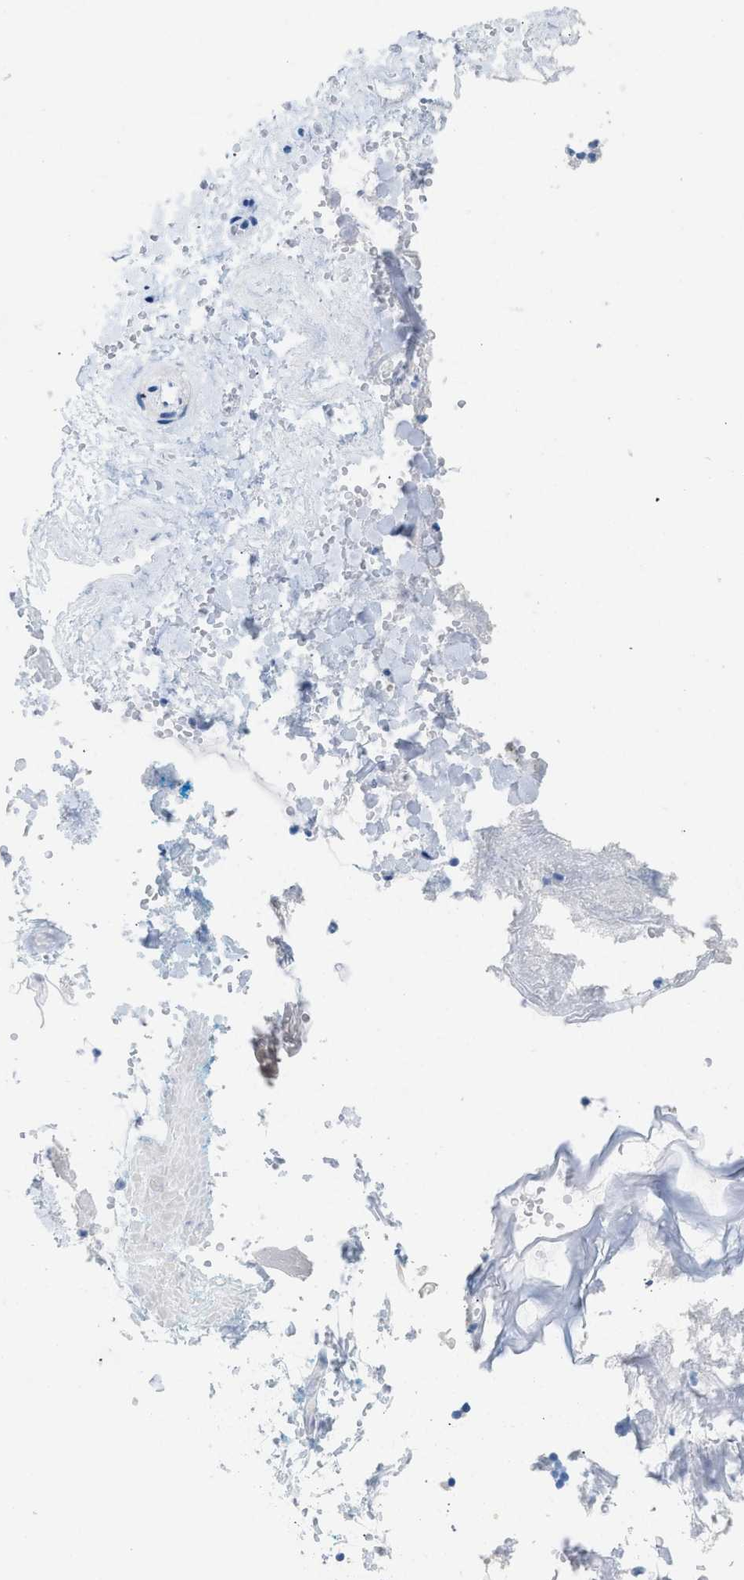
{"staining": {"intensity": "negative", "quantity": "none", "location": "none"}, "tissue": "vagina", "cell_type": "Squamous epithelial cells", "image_type": "normal", "snomed": [{"axis": "morphology", "description": "Normal tissue, NOS"}, {"axis": "topography", "description": "Vagina"}], "caption": "Immunohistochemistry of benign vagina exhibits no expression in squamous epithelial cells.", "gene": "HHATL", "patient": {"sex": "female", "age": 34}}